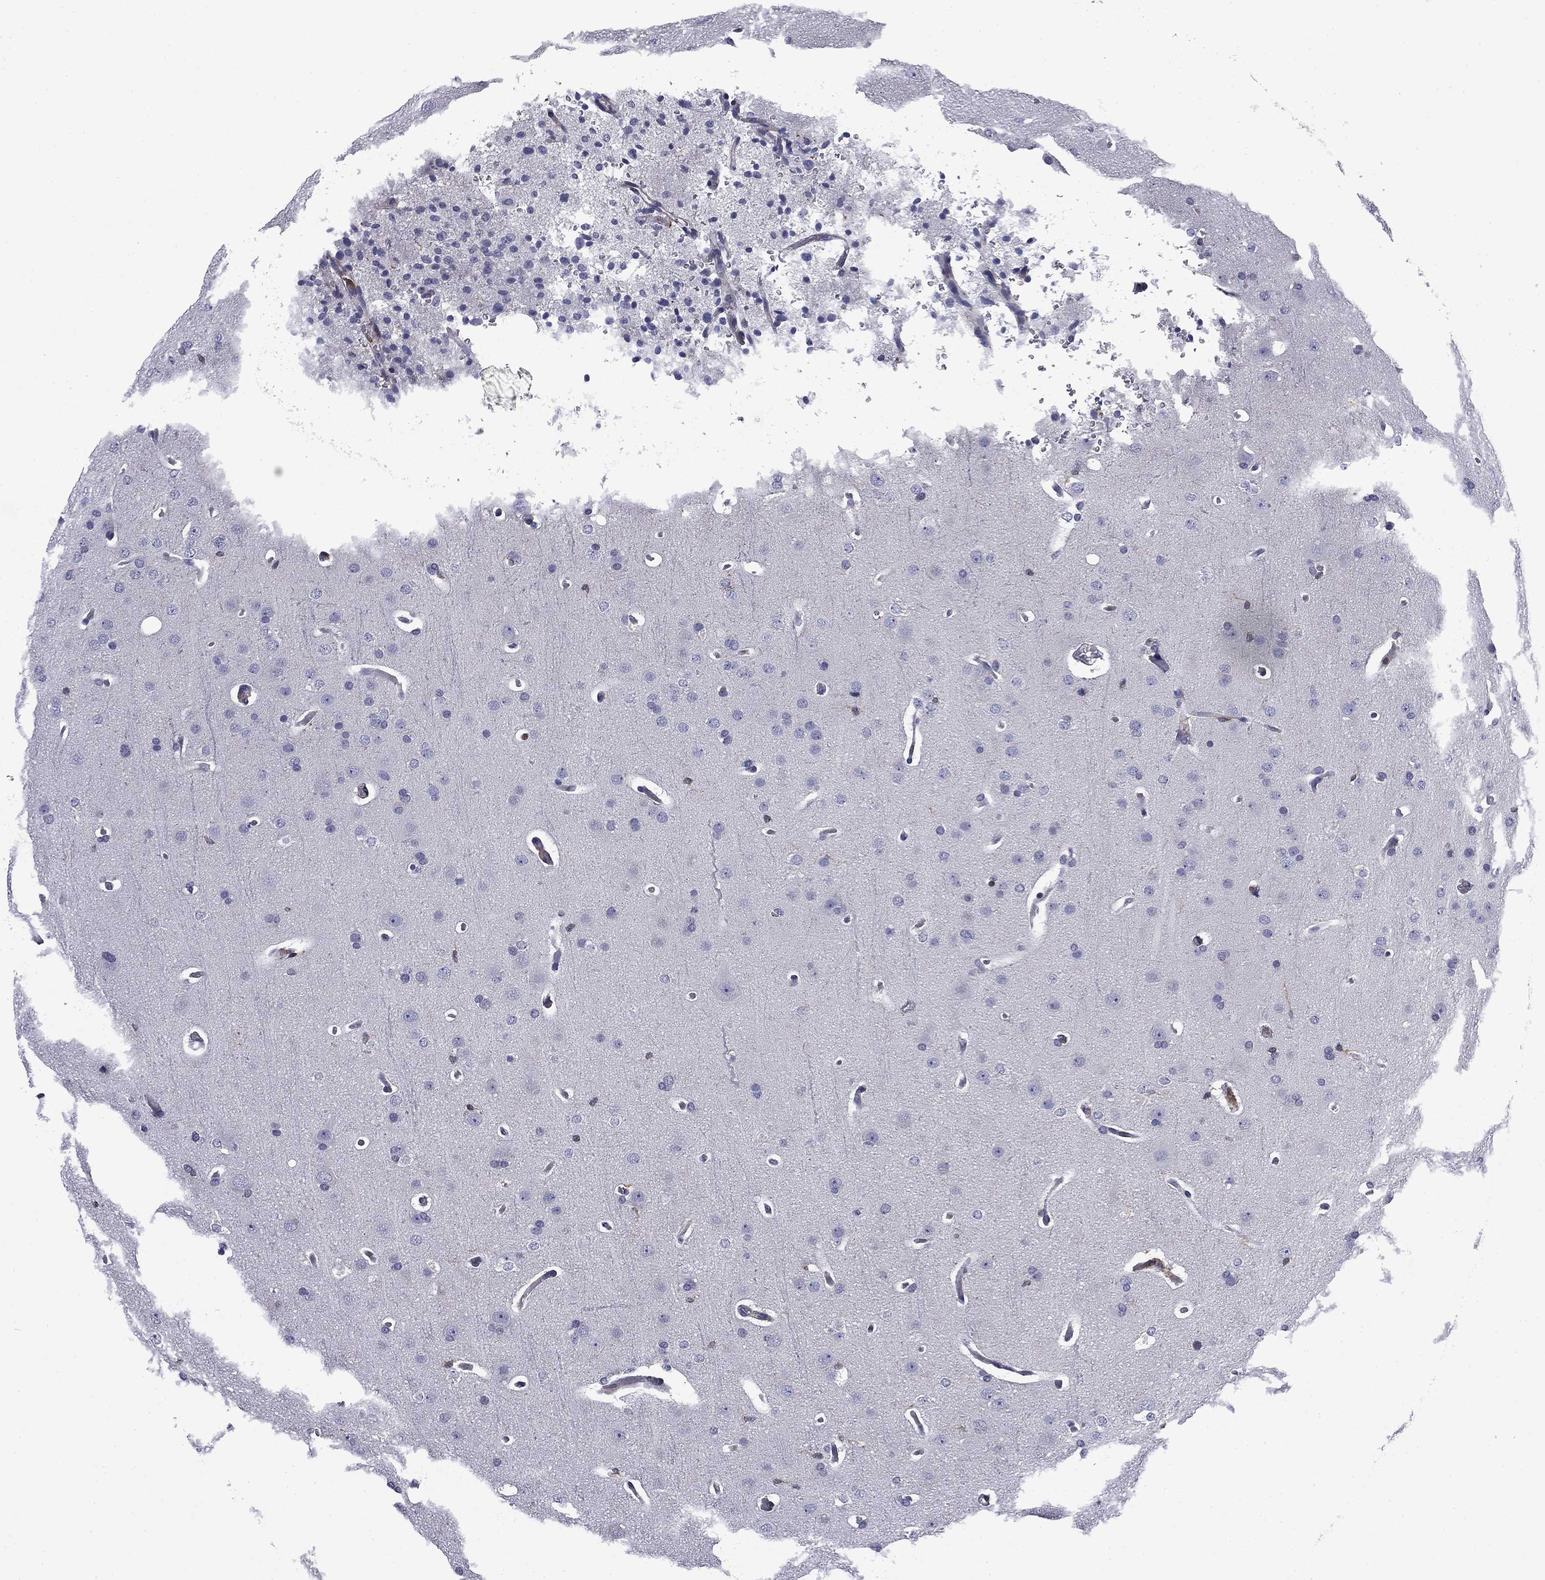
{"staining": {"intensity": "negative", "quantity": "none", "location": "none"}, "tissue": "glioma", "cell_type": "Tumor cells", "image_type": "cancer", "snomed": [{"axis": "morphology", "description": "Glioma, malignant, Low grade"}, {"axis": "topography", "description": "Brain"}], "caption": "Tumor cells show no significant protein expression in low-grade glioma (malignant).", "gene": "ARHGAP45", "patient": {"sex": "male", "age": 41}}